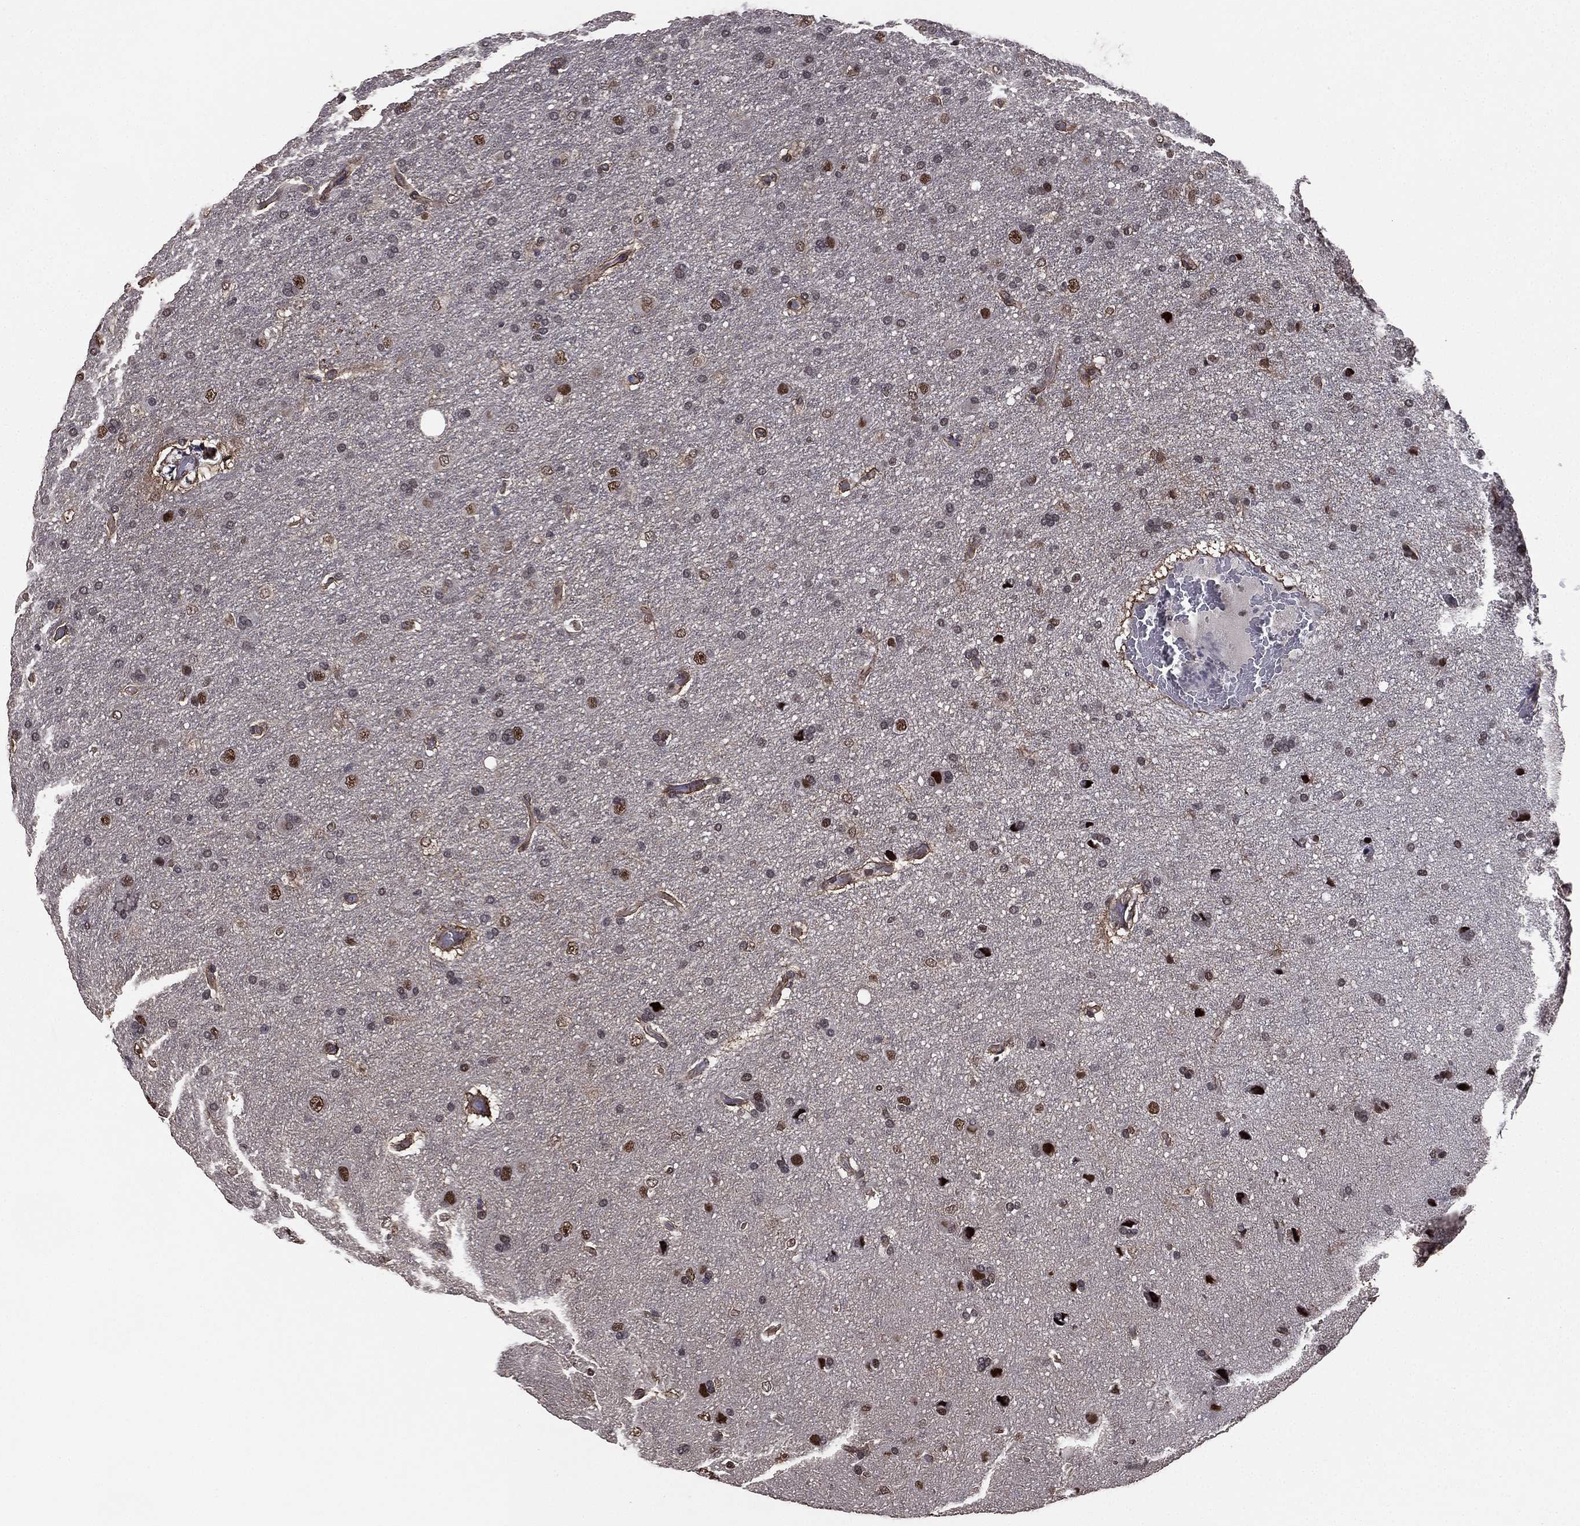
{"staining": {"intensity": "moderate", "quantity": "25%-75%", "location": "cytoplasmic/membranous,nuclear"}, "tissue": "glioma", "cell_type": "Tumor cells", "image_type": "cancer", "snomed": [{"axis": "morphology", "description": "Glioma, malignant, NOS"}, {"axis": "topography", "description": "Cerebral cortex"}], "caption": "There is medium levels of moderate cytoplasmic/membranous and nuclear expression in tumor cells of glioma (malignant), as demonstrated by immunohistochemical staining (brown color).", "gene": "RARB", "patient": {"sex": "male", "age": 58}}